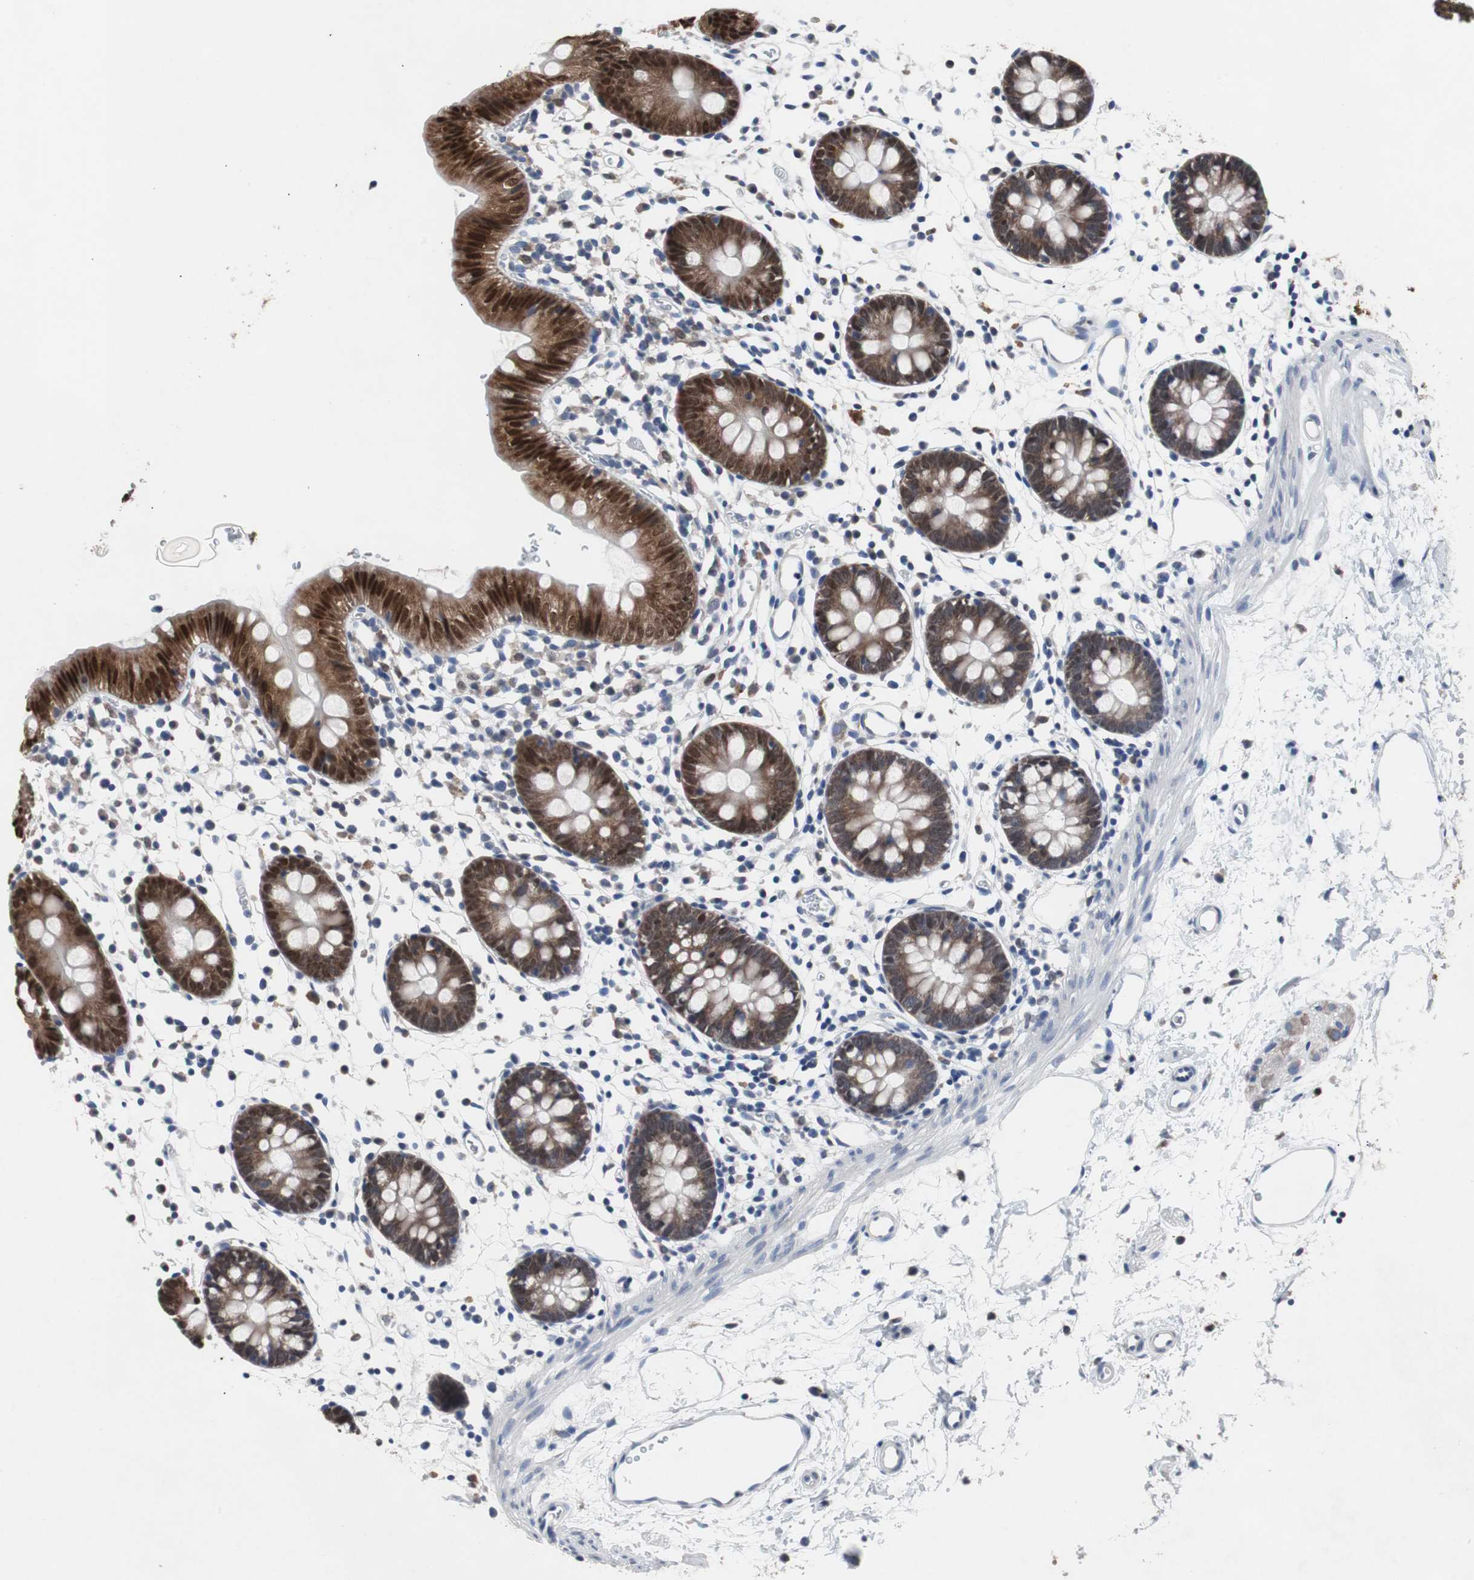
{"staining": {"intensity": "negative", "quantity": "none", "location": "none"}, "tissue": "colon", "cell_type": "Endothelial cells", "image_type": "normal", "snomed": [{"axis": "morphology", "description": "Normal tissue, NOS"}, {"axis": "morphology", "description": "Adenocarcinoma, NOS"}, {"axis": "topography", "description": "Colon"}, {"axis": "topography", "description": "Peripheral nerve tissue"}], "caption": "Immunohistochemistry image of unremarkable colon: human colon stained with DAB (3,3'-diaminobenzidine) displays no significant protein expression in endothelial cells.", "gene": "RBM47", "patient": {"sex": "male", "age": 14}}